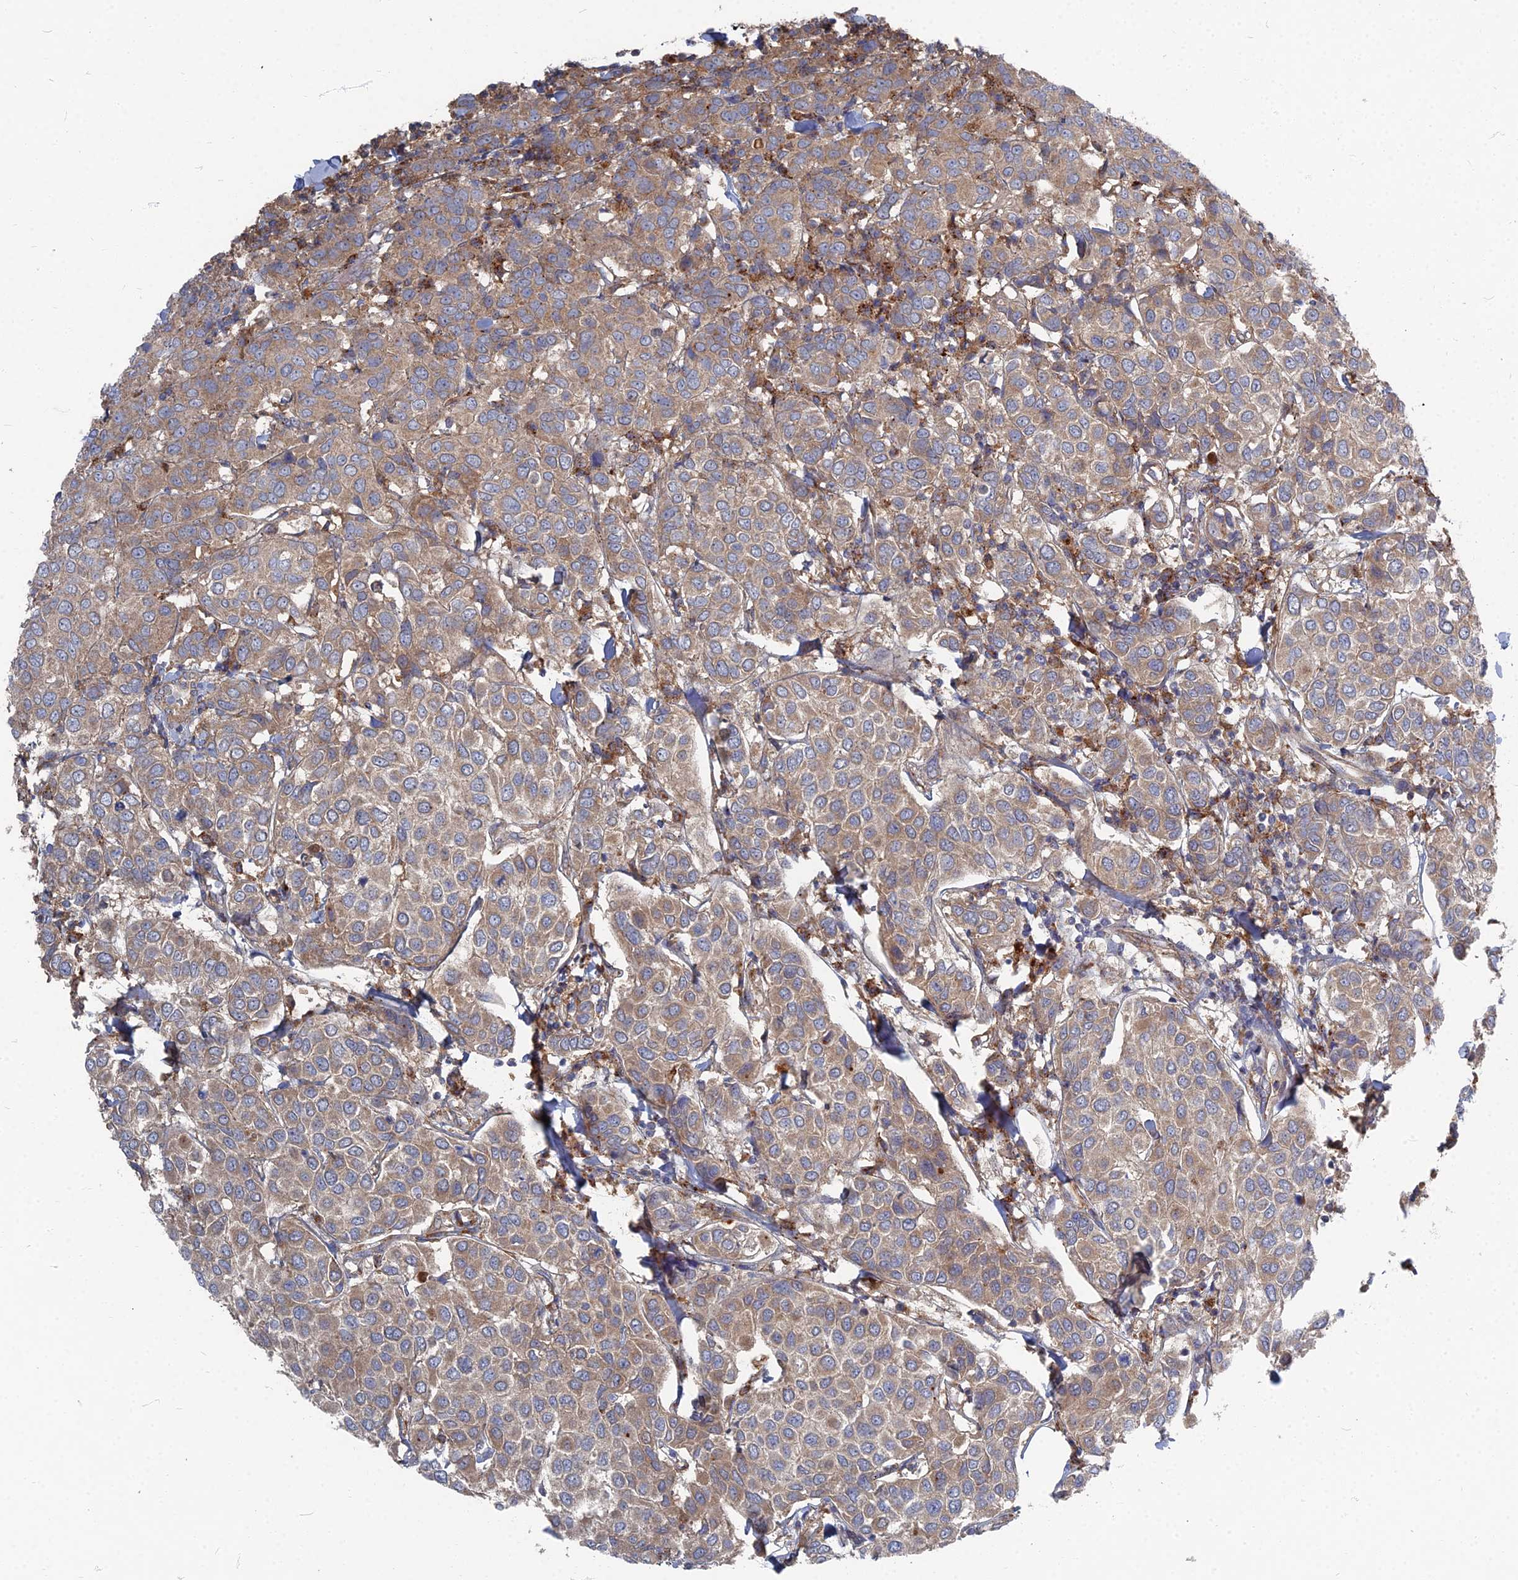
{"staining": {"intensity": "moderate", "quantity": ">75%", "location": "cytoplasmic/membranous"}, "tissue": "breast cancer", "cell_type": "Tumor cells", "image_type": "cancer", "snomed": [{"axis": "morphology", "description": "Duct carcinoma"}, {"axis": "topography", "description": "Breast"}], "caption": "Brown immunohistochemical staining in breast cancer (infiltrating ductal carcinoma) exhibits moderate cytoplasmic/membranous staining in about >75% of tumor cells.", "gene": "PPCDC", "patient": {"sex": "female", "age": 55}}